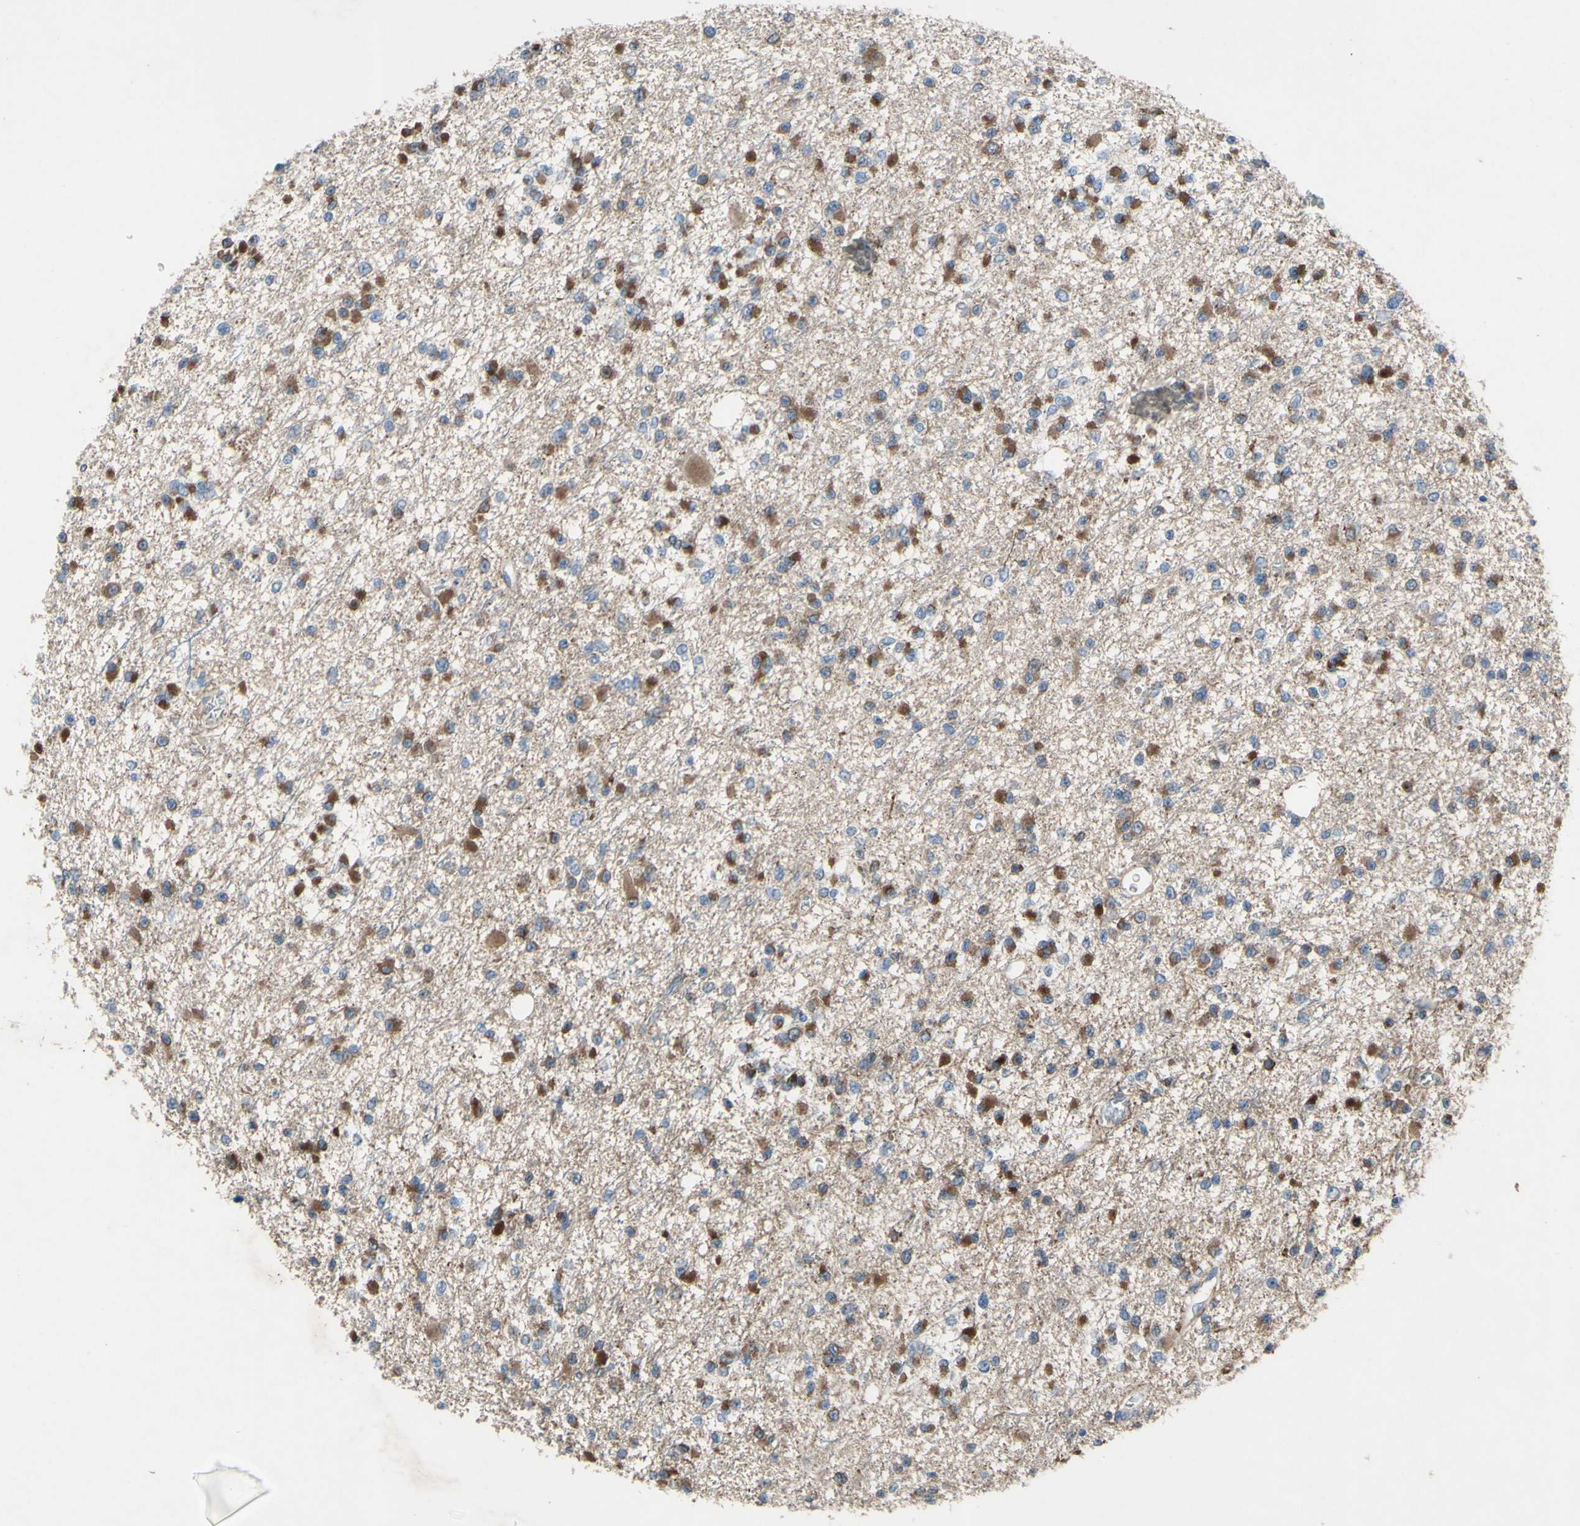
{"staining": {"intensity": "moderate", "quantity": "25%-75%", "location": "cytoplasmic/membranous"}, "tissue": "glioma", "cell_type": "Tumor cells", "image_type": "cancer", "snomed": [{"axis": "morphology", "description": "Glioma, malignant, Low grade"}, {"axis": "topography", "description": "Brain"}], "caption": "Protein expression analysis of human glioma reveals moderate cytoplasmic/membranous positivity in approximately 25%-75% of tumor cells. (DAB (3,3'-diaminobenzidine) IHC with brightfield microscopy, high magnification).", "gene": "GRAMD2B", "patient": {"sex": "female", "age": 22}}